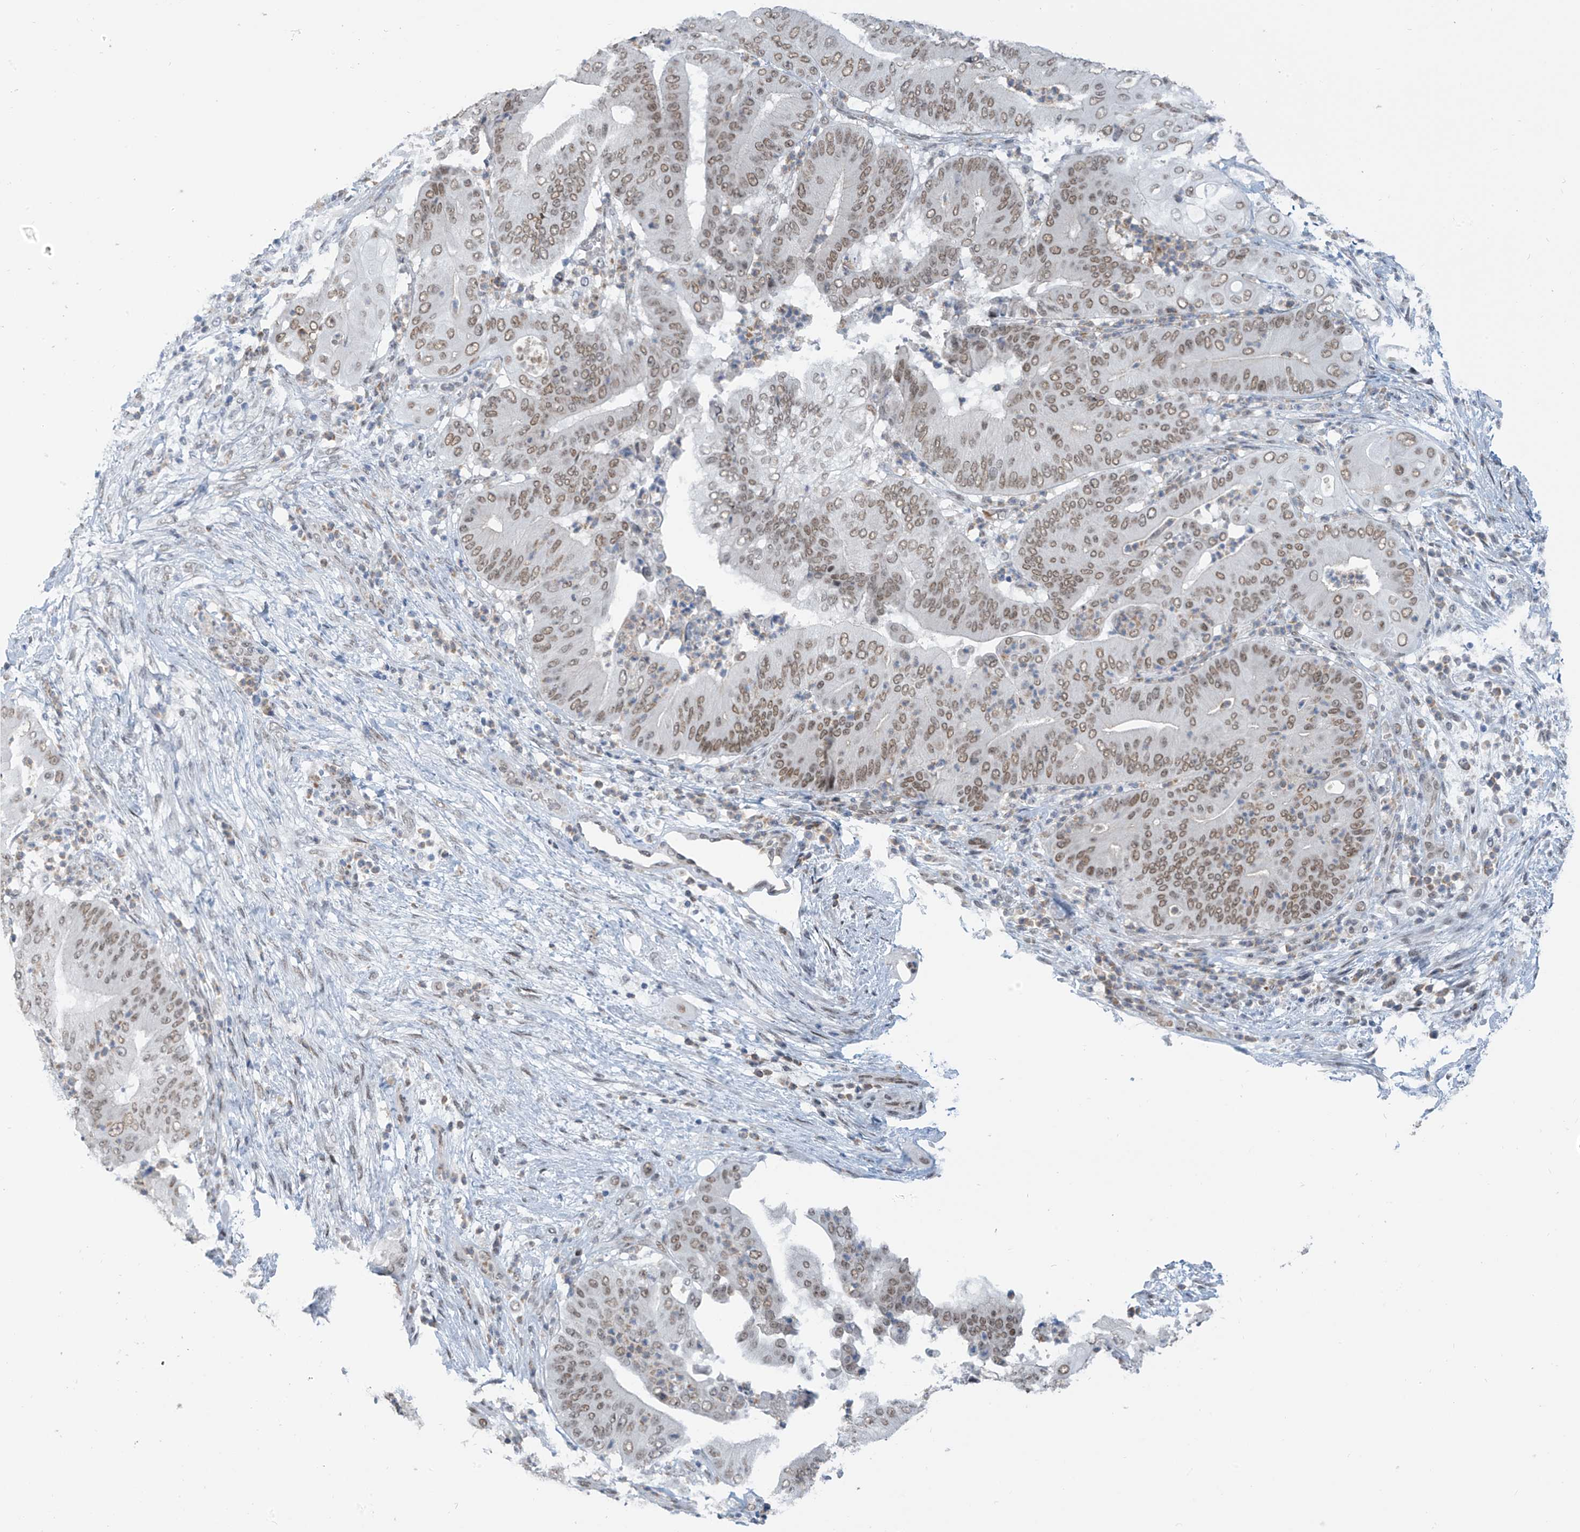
{"staining": {"intensity": "moderate", "quantity": ">75%", "location": "nuclear"}, "tissue": "pancreatic cancer", "cell_type": "Tumor cells", "image_type": "cancer", "snomed": [{"axis": "morphology", "description": "Adenocarcinoma, NOS"}, {"axis": "topography", "description": "Pancreas"}], "caption": "IHC staining of pancreatic cancer (adenocarcinoma), which shows medium levels of moderate nuclear expression in approximately >75% of tumor cells indicating moderate nuclear protein positivity. The staining was performed using DAB (3,3'-diaminobenzidine) (brown) for protein detection and nuclei were counterstained in hematoxylin (blue).", "gene": "MCM9", "patient": {"sex": "female", "age": 77}}